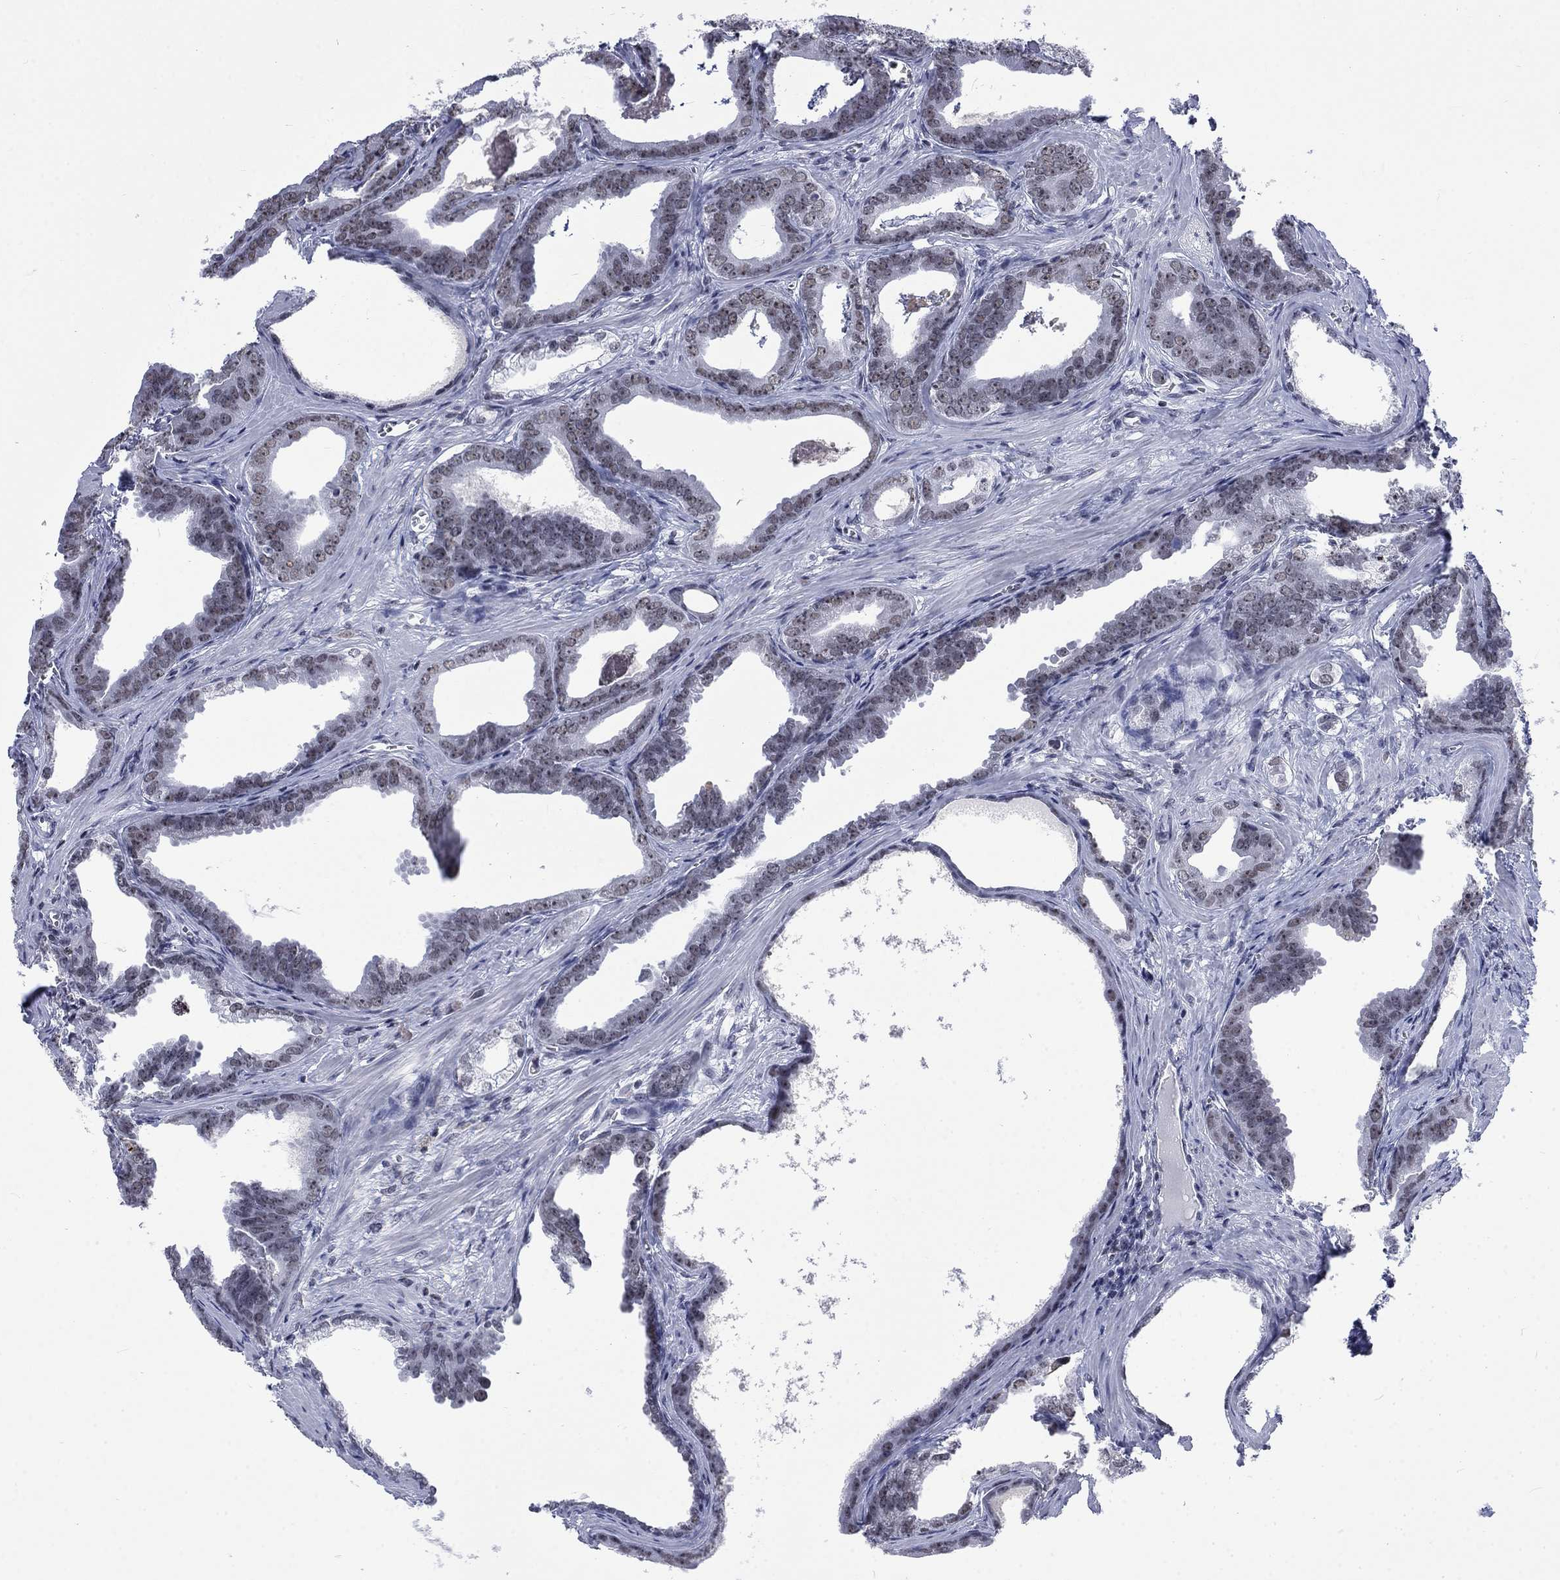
{"staining": {"intensity": "negative", "quantity": "none", "location": "none"}, "tissue": "prostate cancer", "cell_type": "Tumor cells", "image_type": "cancer", "snomed": [{"axis": "morphology", "description": "Adenocarcinoma, NOS"}, {"axis": "topography", "description": "Prostate"}], "caption": "Immunohistochemistry (IHC) histopathology image of neoplastic tissue: human prostate adenocarcinoma stained with DAB reveals no significant protein positivity in tumor cells.", "gene": "CSRNP3", "patient": {"sex": "male", "age": 66}}